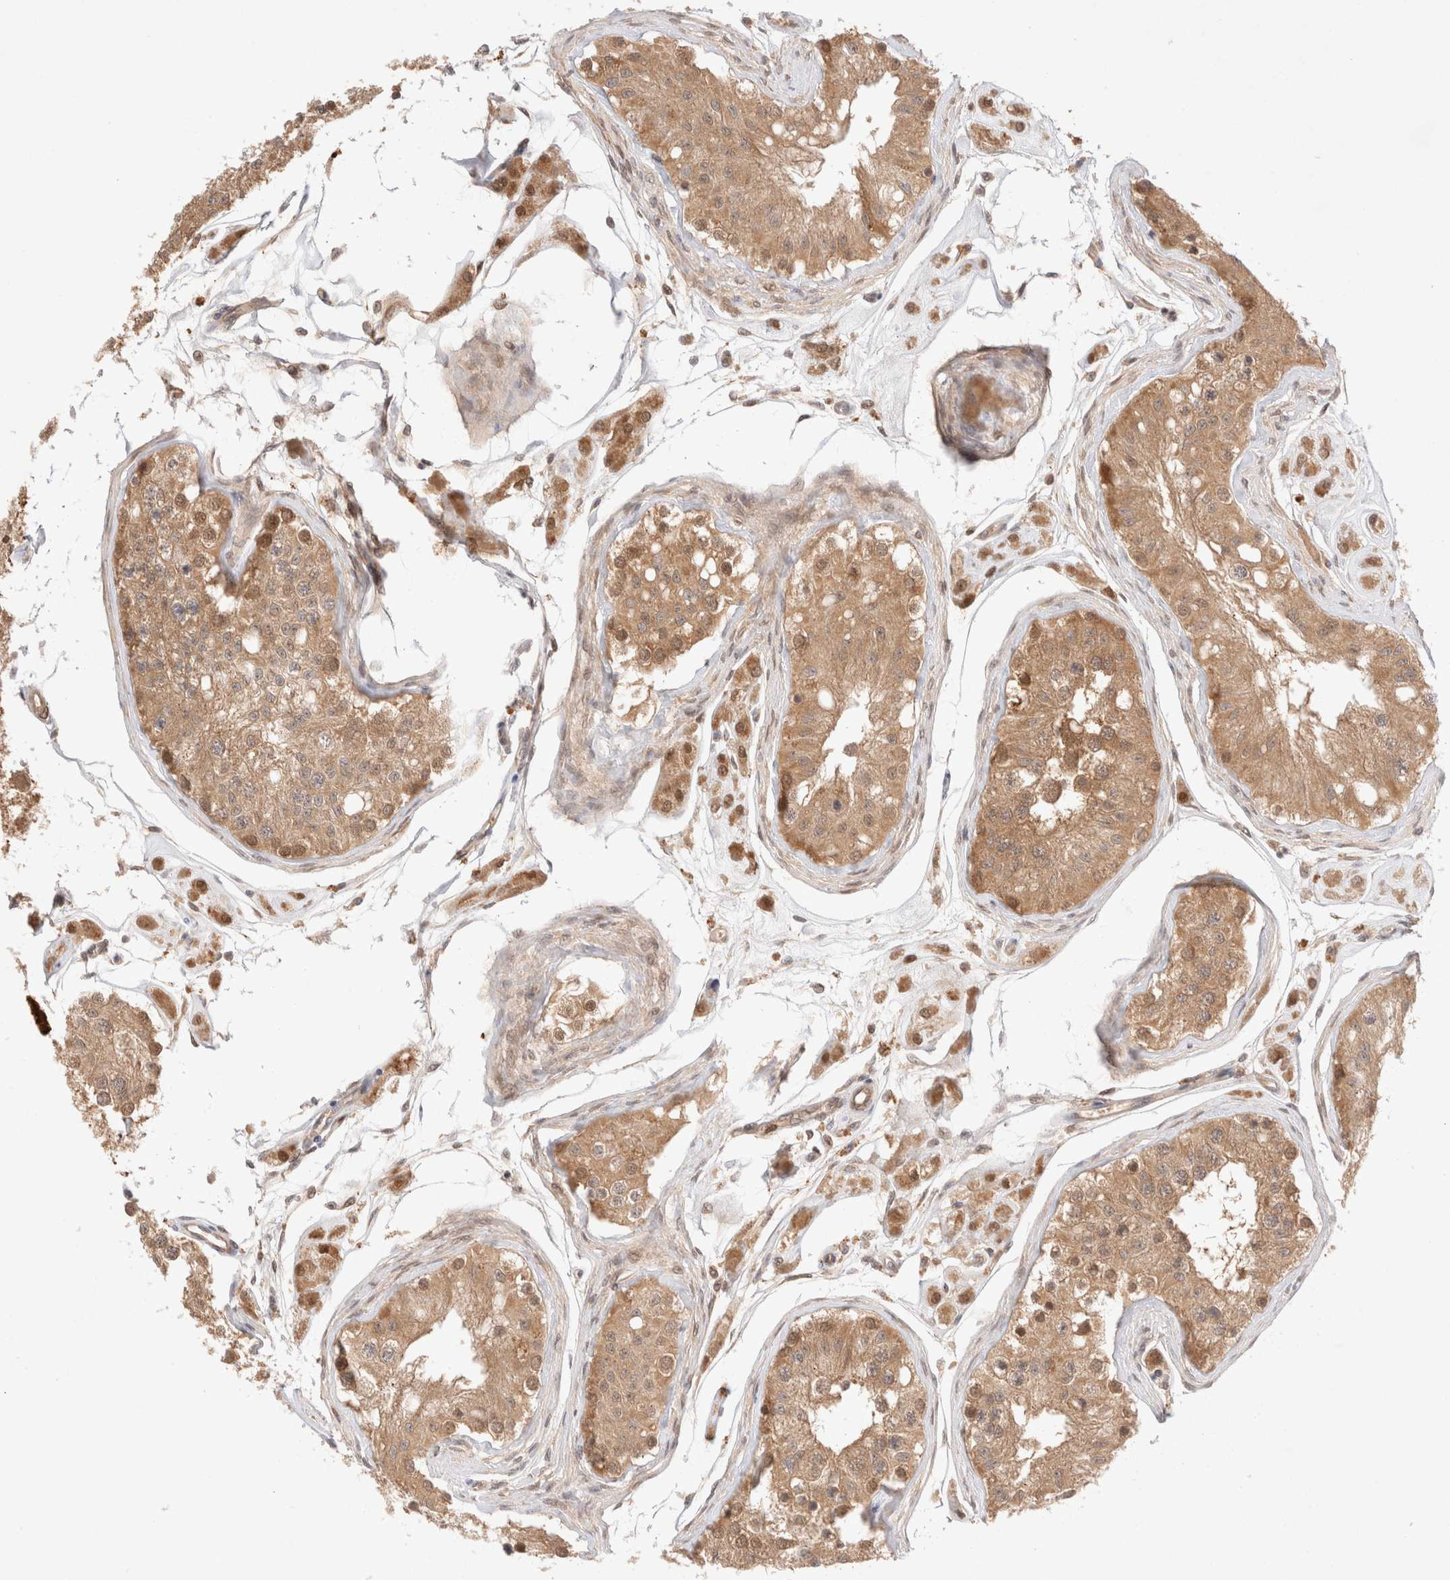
{"staining": {"intensity": "moderate", "quantity": ">75%", "location": "cytoplasmic/membranous"}, "tissue": "testis", "cell_type": "Cells in seminiferous ducts", "image_type": "normal", "snomed": [{"axis": "morphology", "description": "Normal tissue, NOS"}, {"axis": "morphology", "description": "Adenocarcinoma, metastatic, NOS"}, {"axis": "topography", "description": "Testis"}], "caption": "Immunohistochemistry histopathology image of normal testis stained for a protein (brown), which reveals medium levels of moderate cytoplasmic/membranous staining in about >75% of cells in seminiferous ducts.", "gene": "STARD10", "patient": {"sex": "male", "age": 26}}